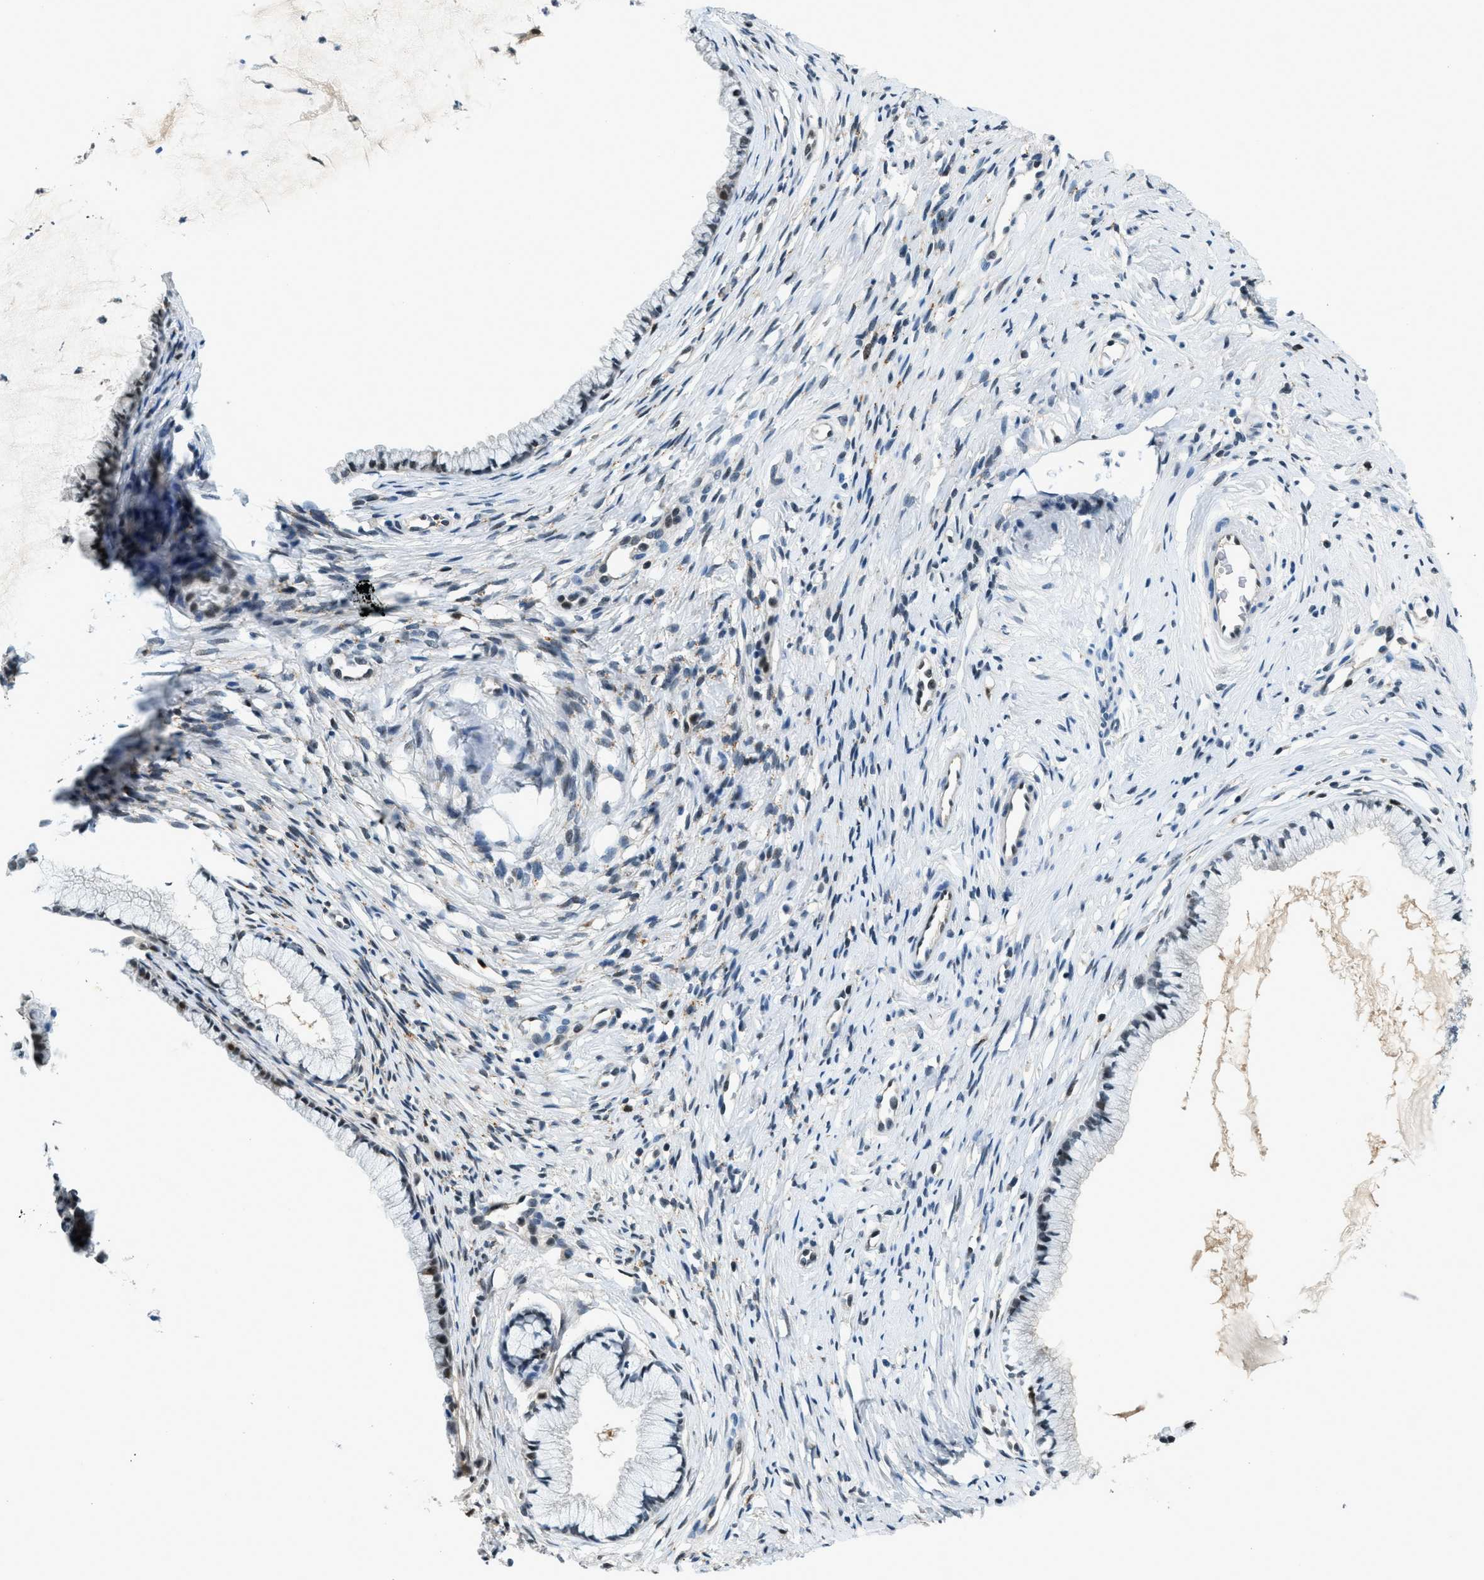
{"staining": {"intensity": "moderate", "quantity": "25%-75%", "location": "nuclear"}, "tissue": "cervix", "cell_type": "Glandular cells", "image_type": "normal", "snomed": [{"axis": "morphology", "description": "Normal tissue, NOS"}, {"axis": "topography", "description": "Cervix"}], "caption": "Protein staining of unremarkable cervix demonstrates moderate nuclear expression in approximately 25%-75% of glandular cells.", "gene": "OGFR", "patient": {"sex": "female", "age": 77}}